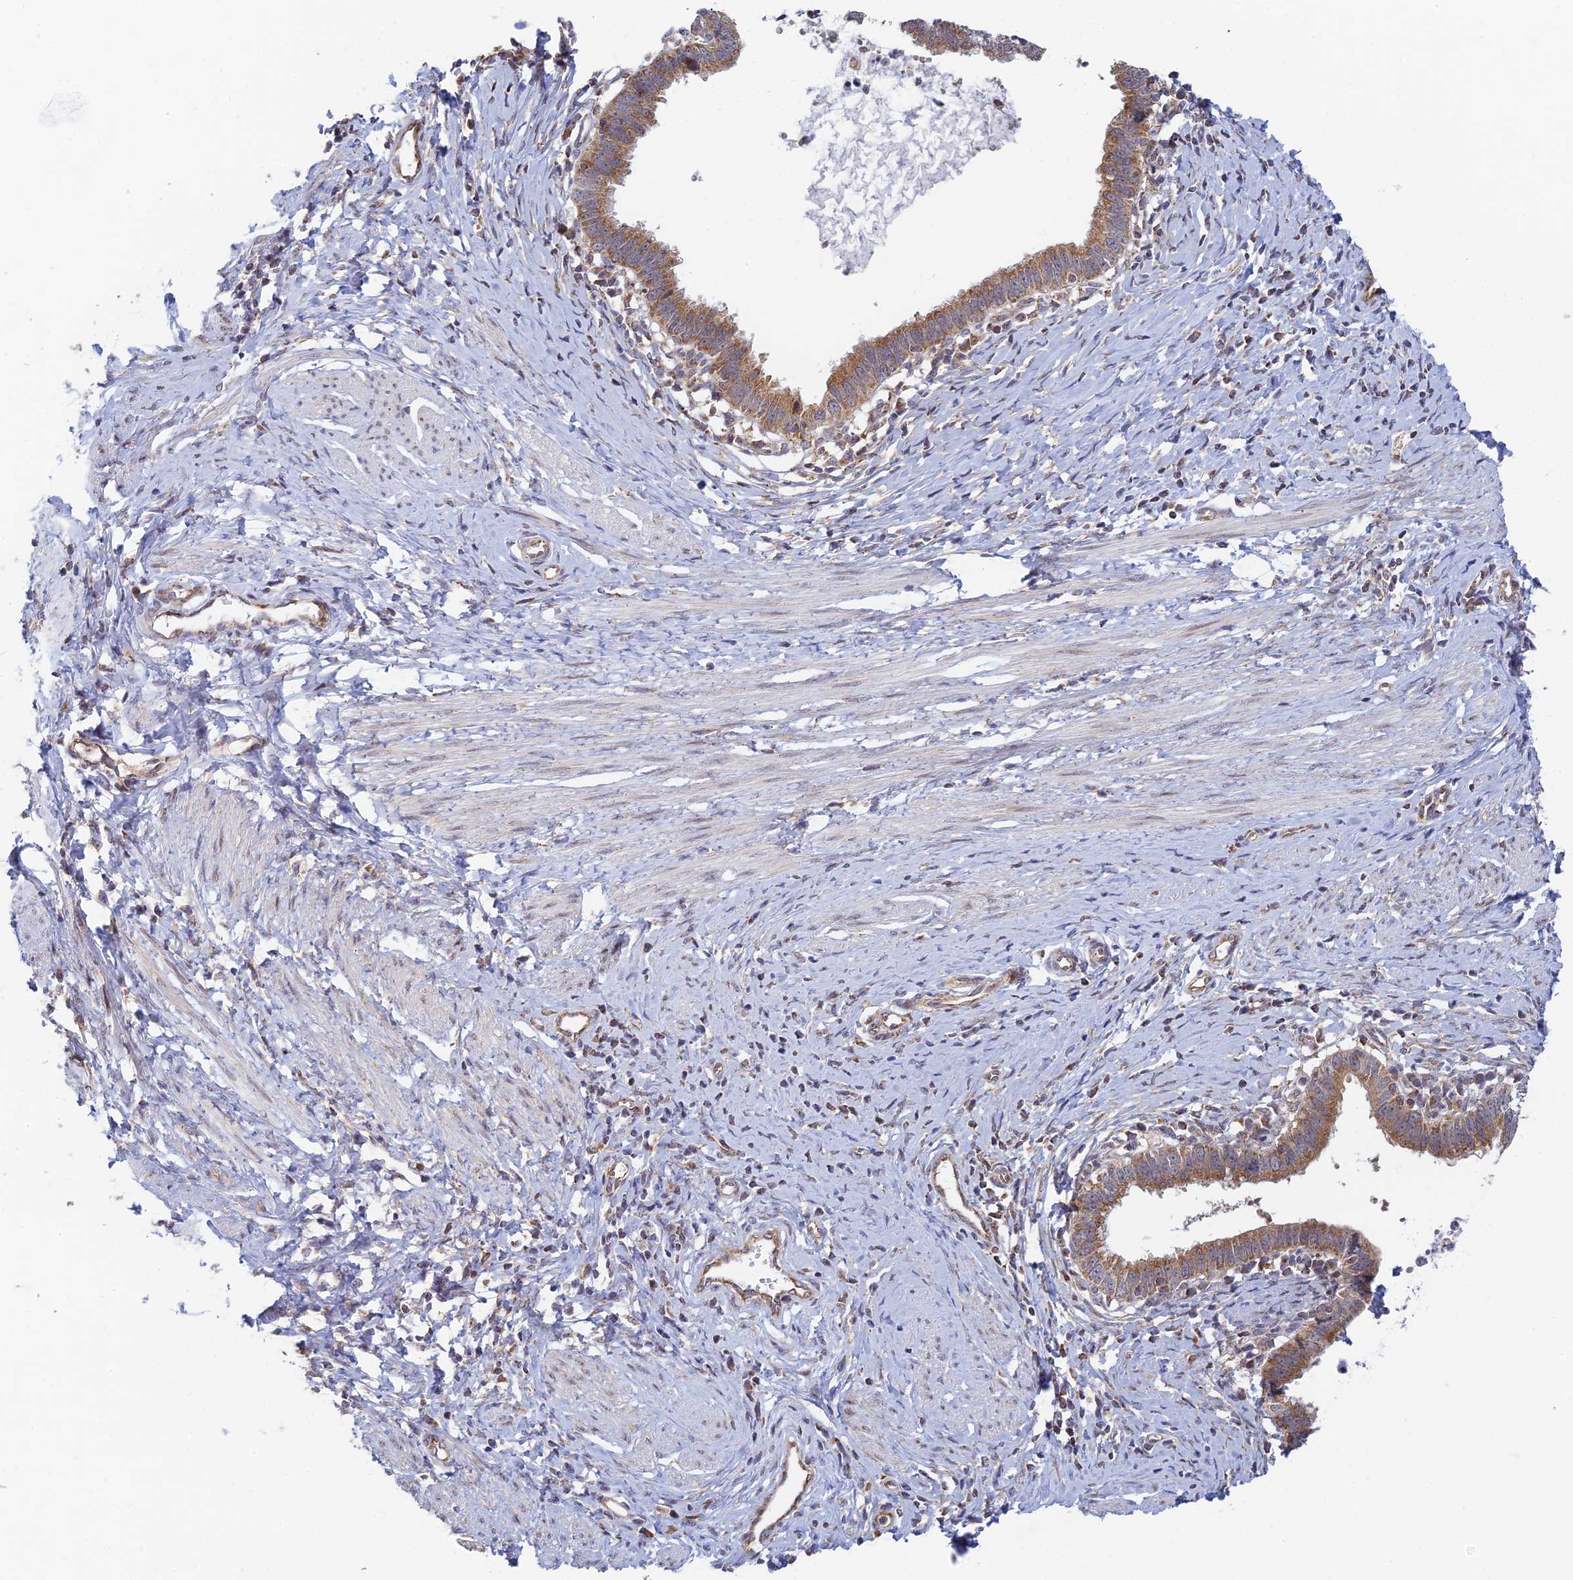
{"staining": {"intensity": "moderate", "quantity": ">75%", "location": "cytoplasmic/membranous"}, "tissue": "cervical cancer", "cell_type": "Tumor cells", "image_type": "cancer", "snomed": [{"axis": "morphology", "description": "Adenocarcinoma, NOS"}, {"axis": "topography", "description": "Cervix"}], "caption": "Immunohistochemical staining of adenocarcinoma (cervical) demonstrates medium levels of moderate cytoplasmic/membranous protein positivity in approximately >75% of tumor cells.", "gene": "HOOK2", "patient": {"sex": "female", "age": 36}}